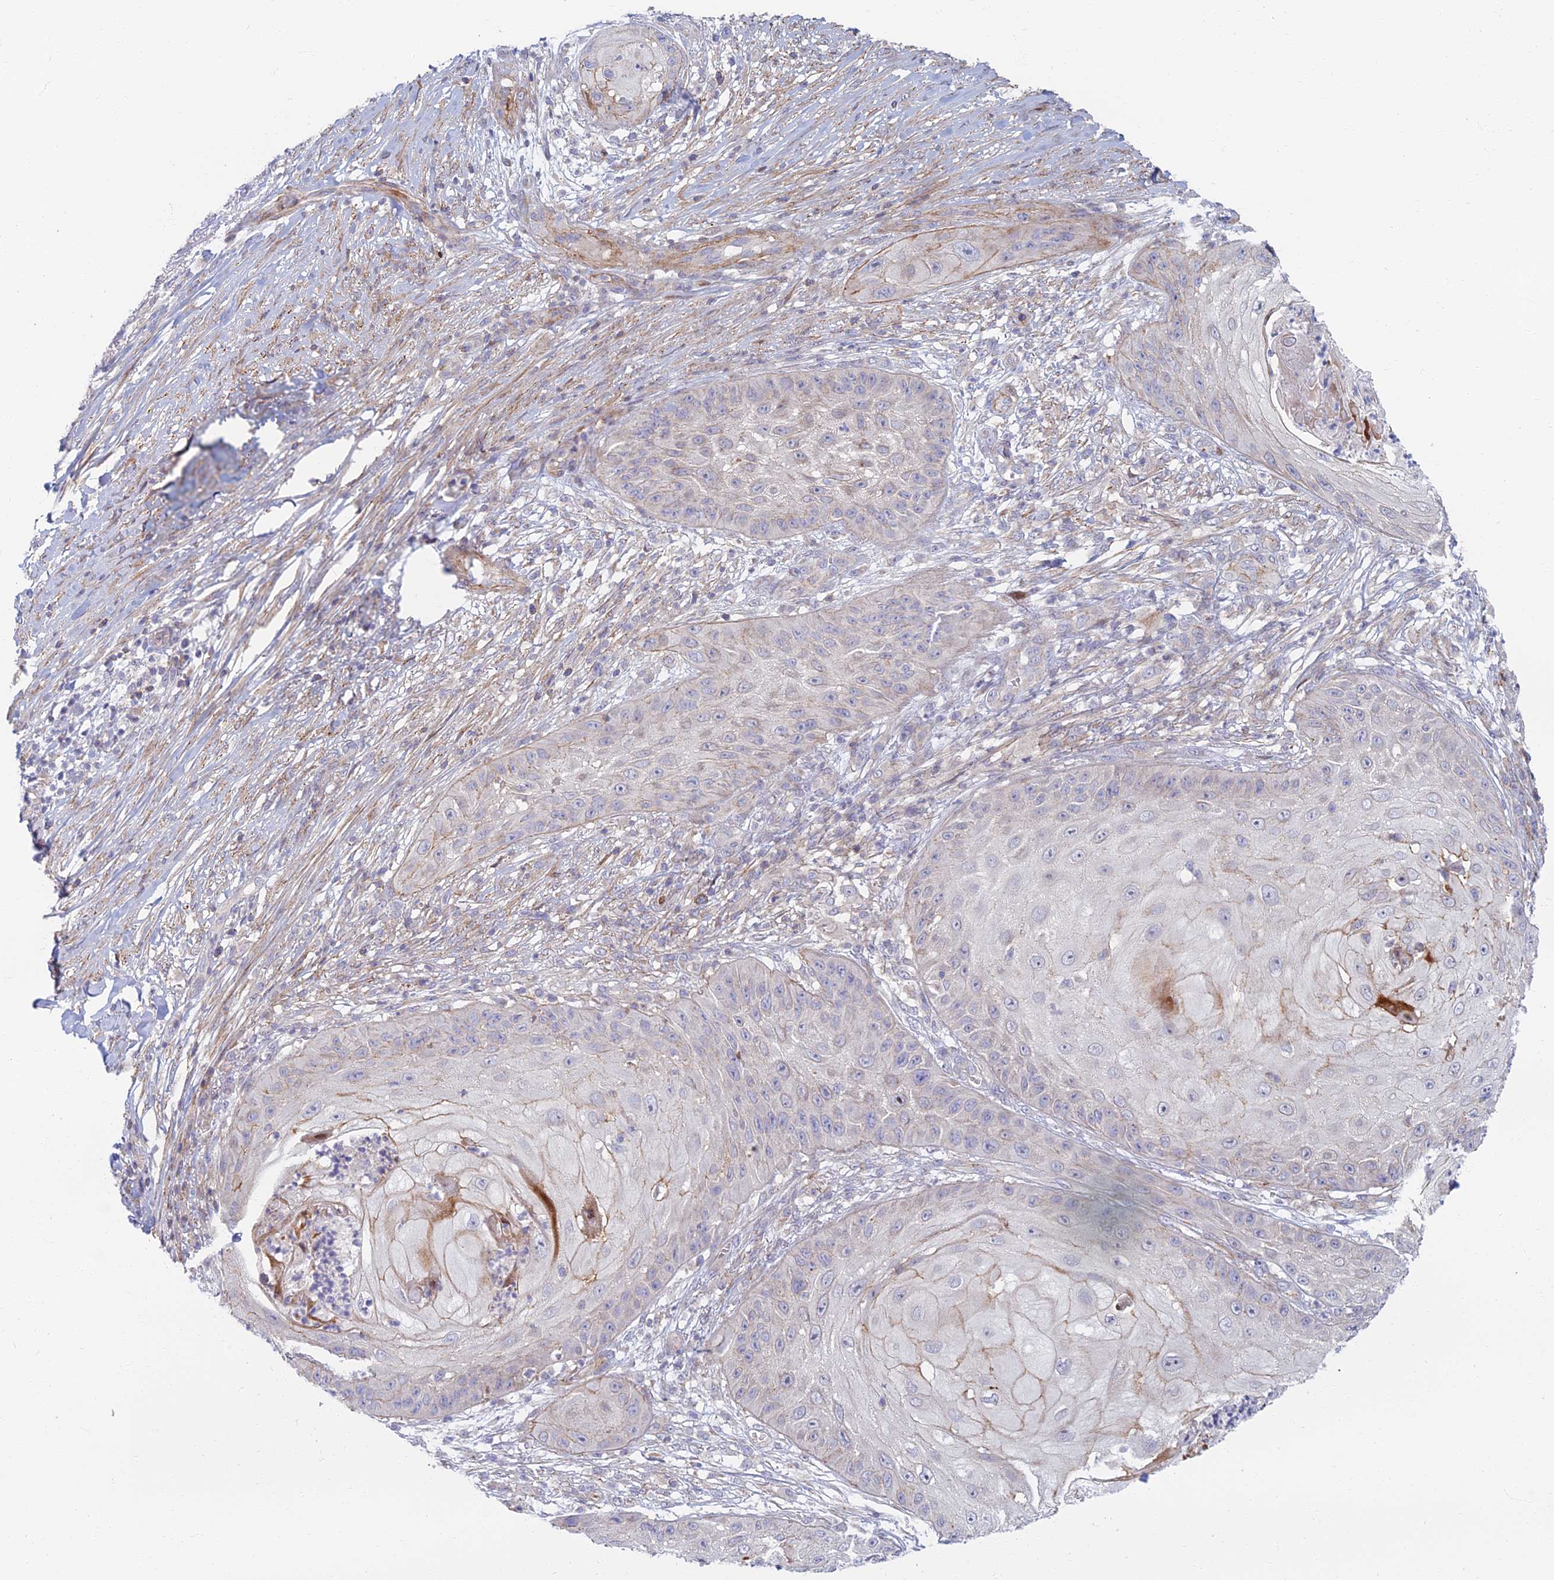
{"staining": {"intensity": "weak", "quantity": "<25%", "location": "cytoplasmic/membranous"}, "tissue": "skin cancer", "cell_type": "Tumor cells", "image_type": "cancer", "snomed": [{"axis": "morphology", "description": "Squamous cell carcinoma, NOS"}, {"axis": "topography", "description": "Skin"}], "caption": "Skin cancer was stained to show a protein in brown. There is no significant staining in tumor cells.", "gene": "C15orf40", "patient": {"sex": "male", "age": 70}}